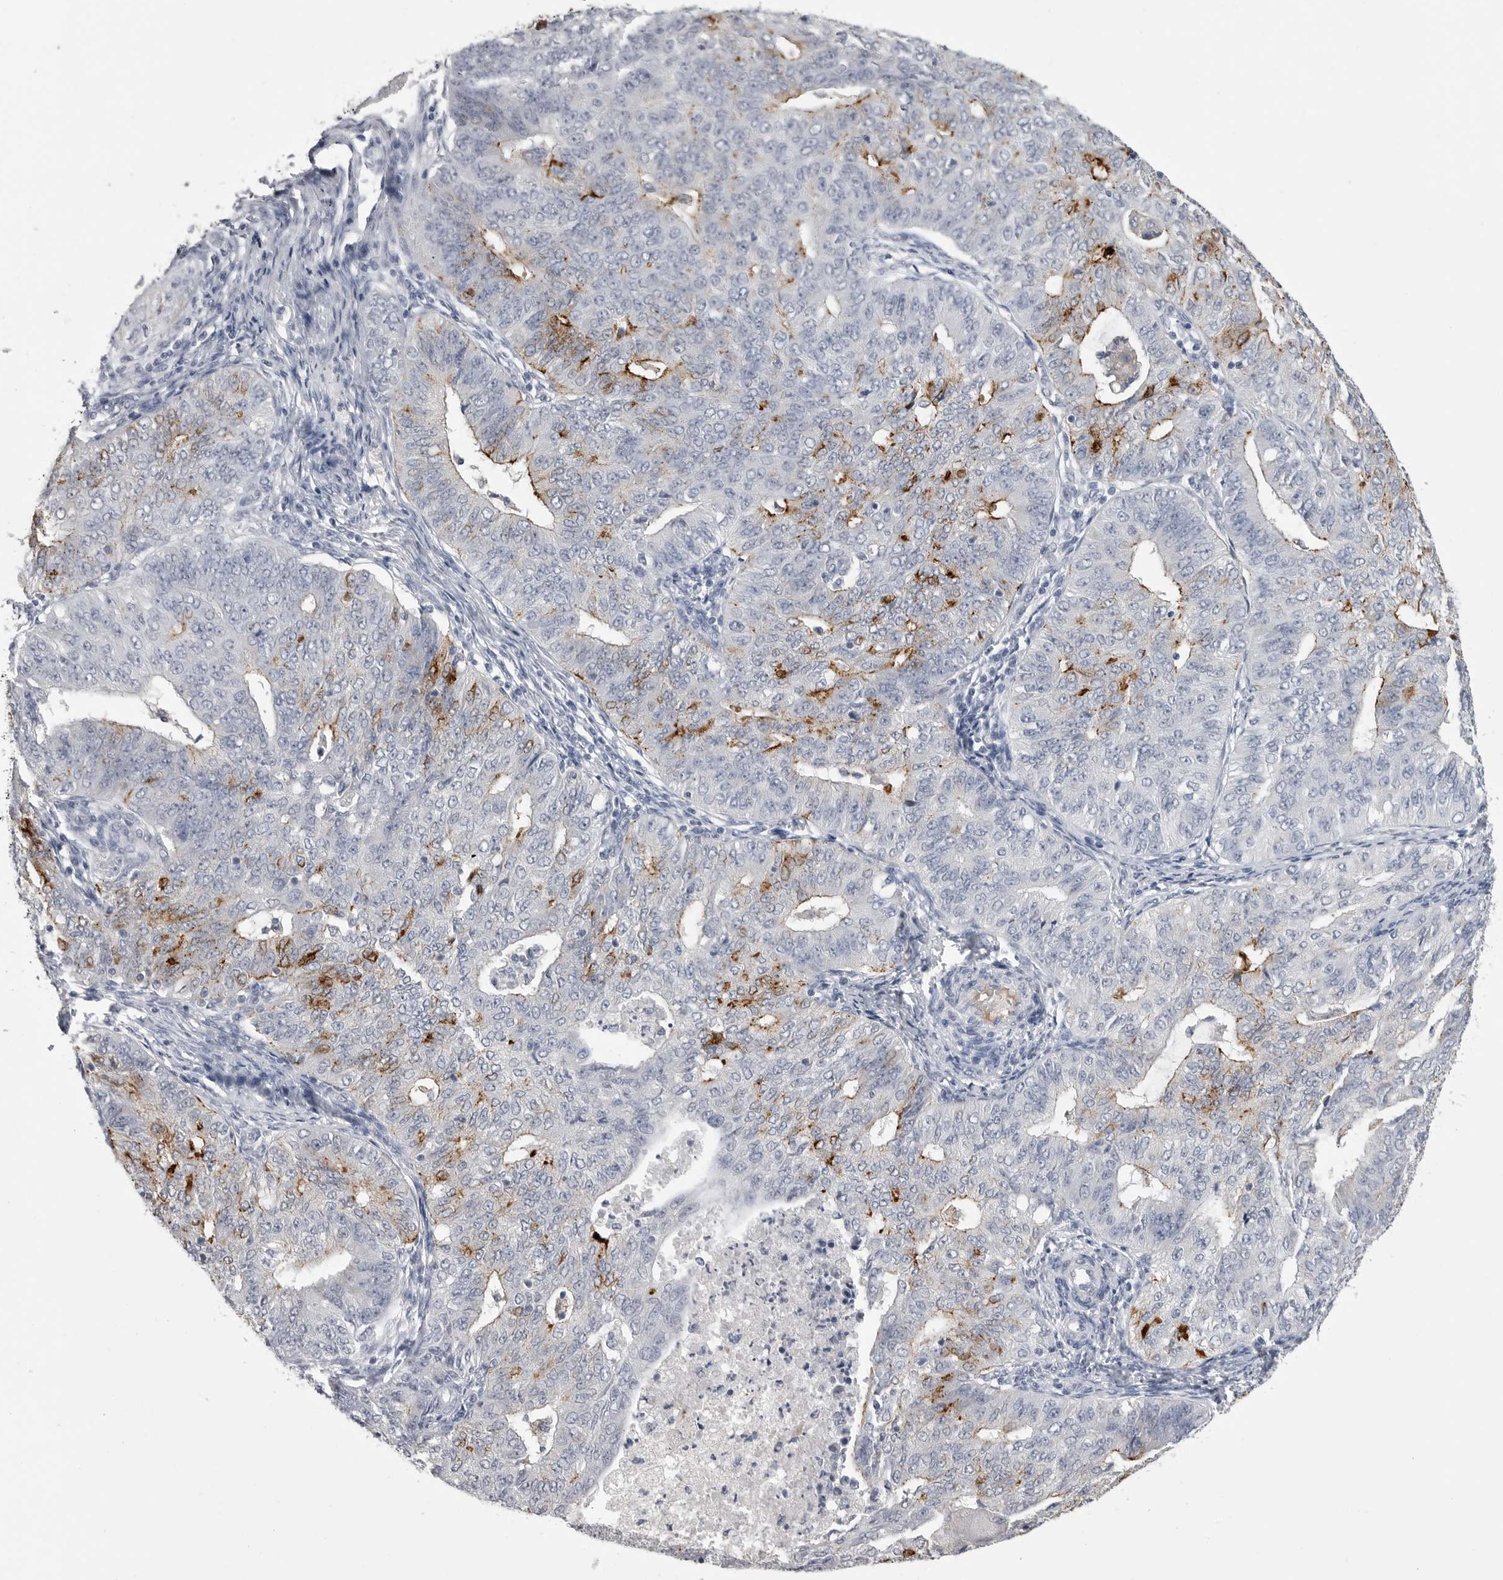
{"staining": {"intensity": "strong", "quantity": "<25%", "location": "cytoplasmic/membranous"}, "tissue": "endometrial cancer", "cell_type": "Tumor cells", "image_type": "cancer", "snomed": [{"axis": "morphology", "description": "Adenocarcinoma, NOS"}, {"axis": "topography", "description": "Endometrium"}], "caption": "Adenocarcinoma (endometrial) stained with IHC reveals strong cytoplasmic/membranous staining in approximately <25% of tumor cells.", "gene": "SERPING1", "patient": {"sex": "female", "age": 32}}